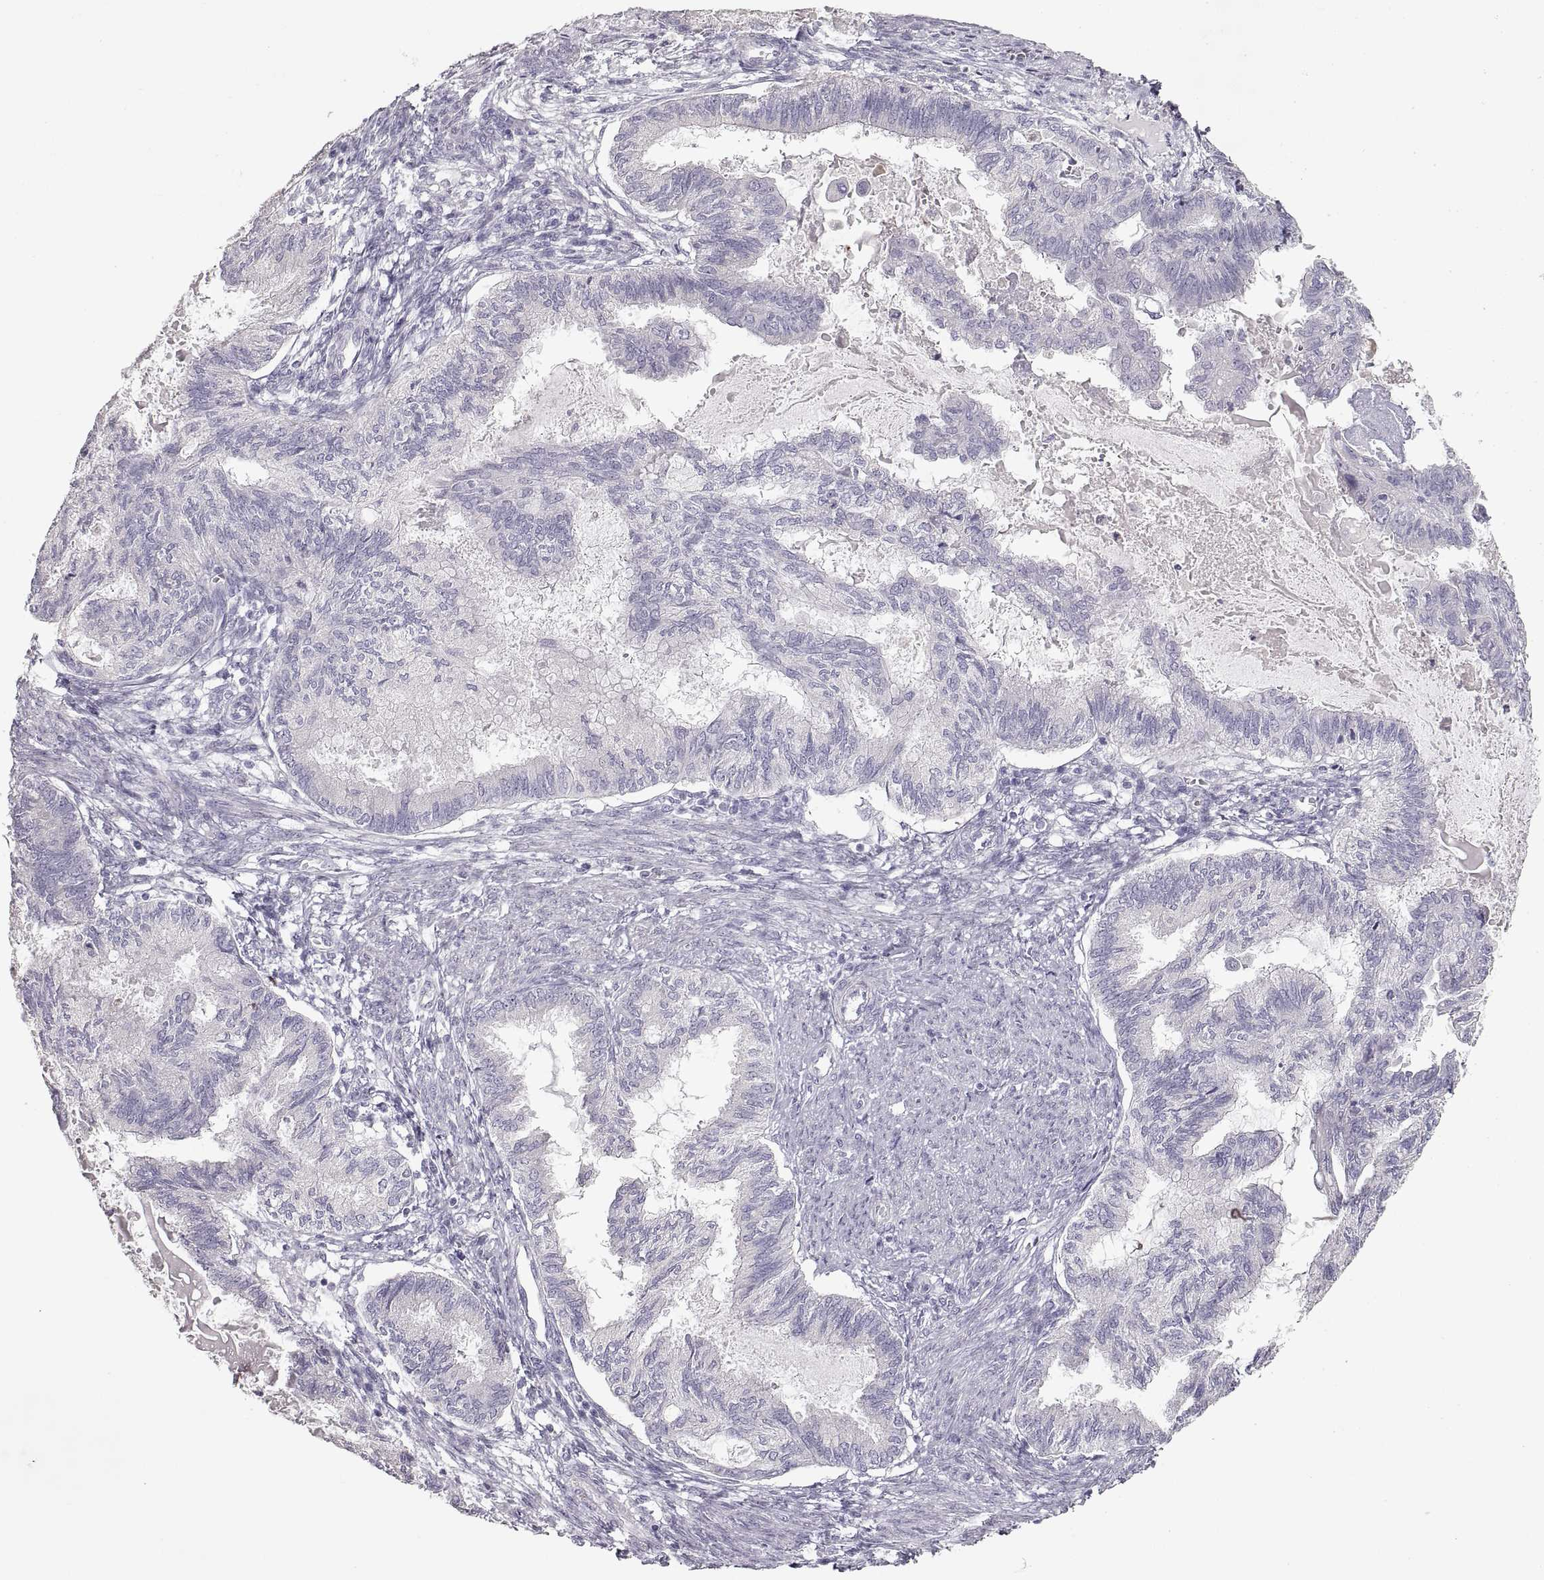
{"staining": {"intensity": "negative", "quantity": "none", "location": "none"}, "tissue": "endometrial cancer", "cell_type": "Tumor cells", "image_type": "cancer", "snomed": [{"axis": "morphology", "description": "Adenocarcinoma, NOS"}, {"axis": "topography", "description": "Endometrium"}], "caption": "A high-resolution image shows immunohistochemistry (IHC) staining of endometrial cancer (adenocarcinoma), which exhibits no significant expression in tumor cells.", "gene": "ZP3", "patient": {"sex": "female", "age": 86}}